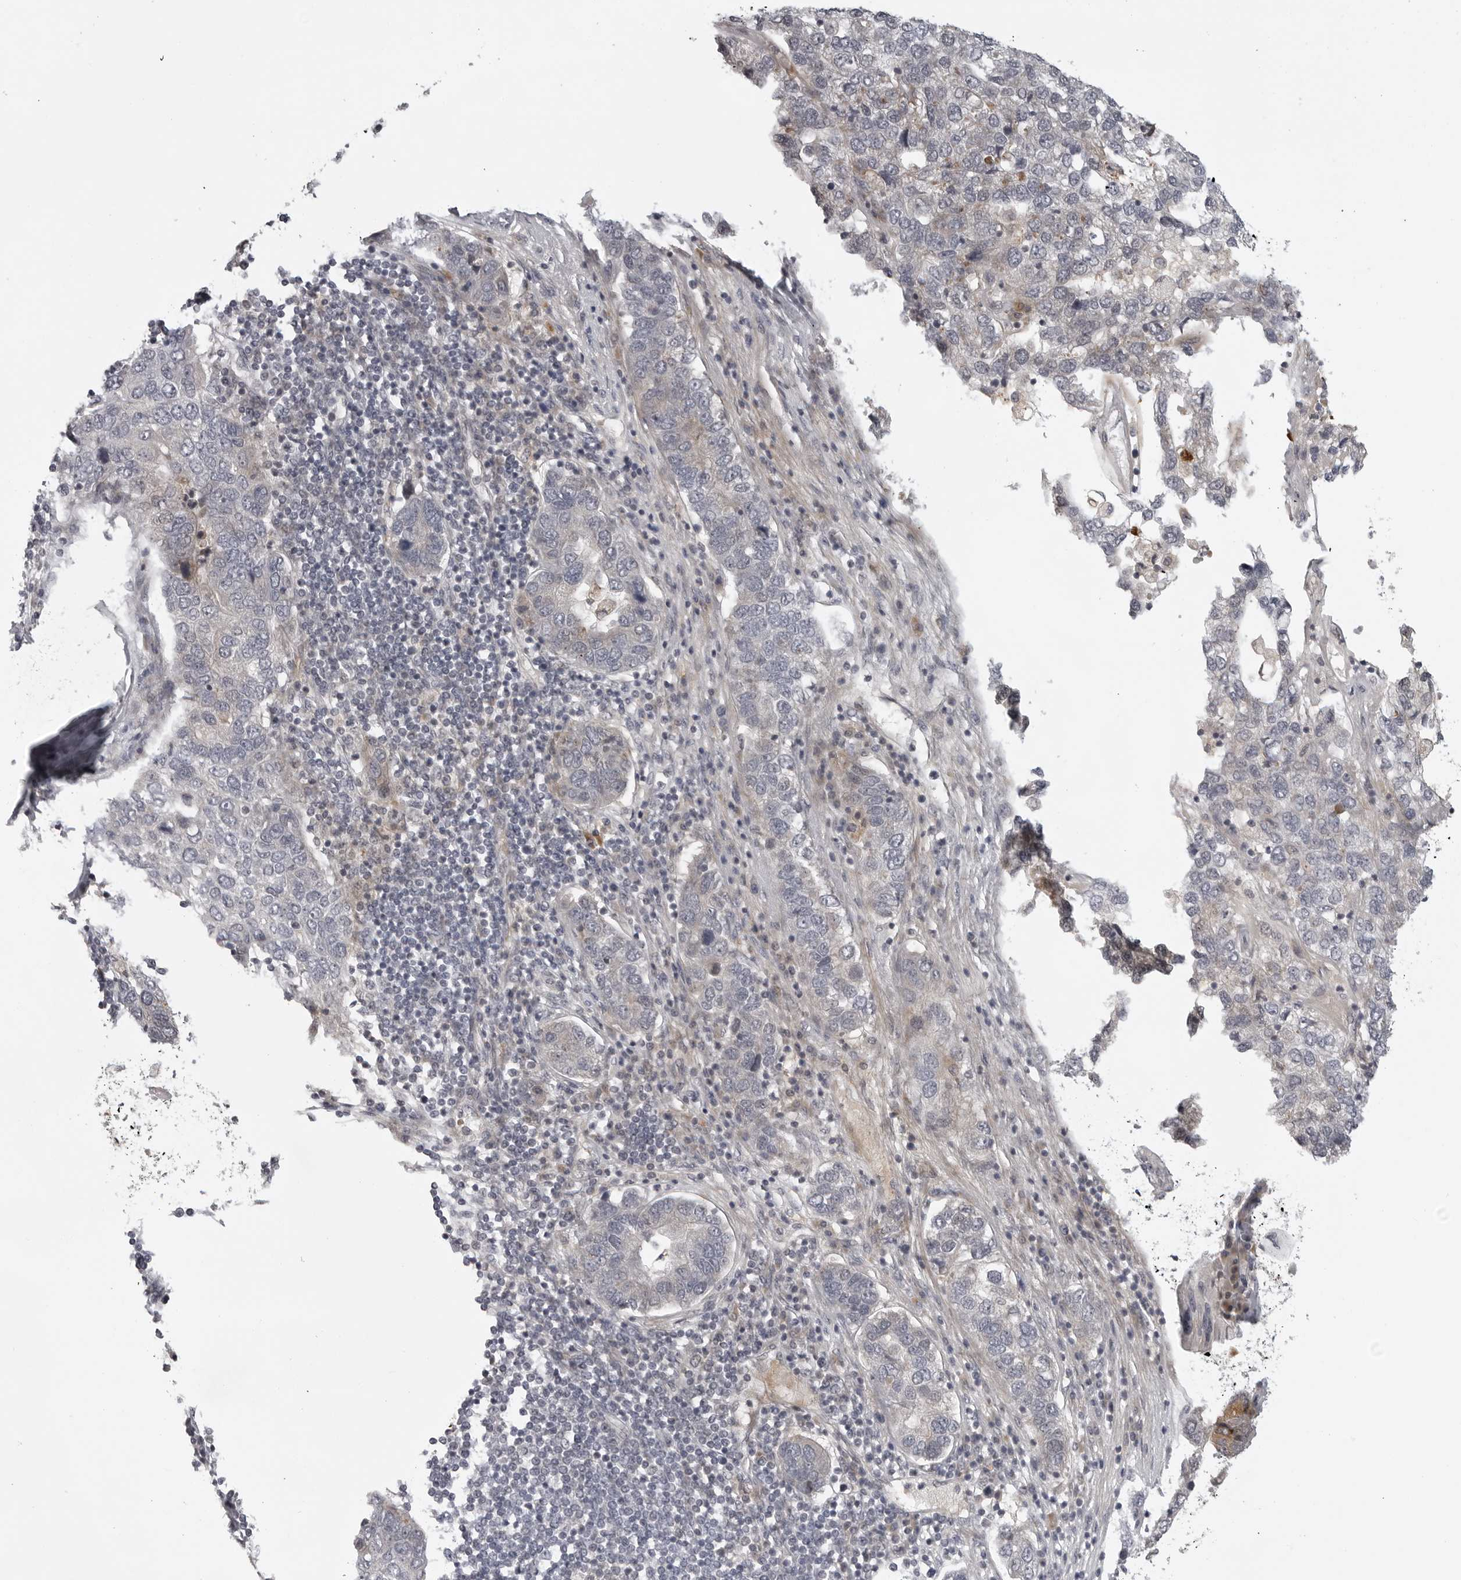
{"staining": {"intensity": "weak", "quantity": "<25%", "location": "cytoplasmic/membranous"}, "tissue": "pancreatic cancer", "cell_type": "Tumor cells", "image_type": "cancer", "snomed": [{"axis": "morphology", "description": "Adenocarcinoma, NOS"}, {"axis": "topography", "description": "Pancreas"}], "caption": "Pancreatic adenocarcinoma stained for a protein using immunohistochemistry (IHC) displays no staining tumor cells.", "gene": "CD300LD", "patient": {"sex": "female", "age": 61}}